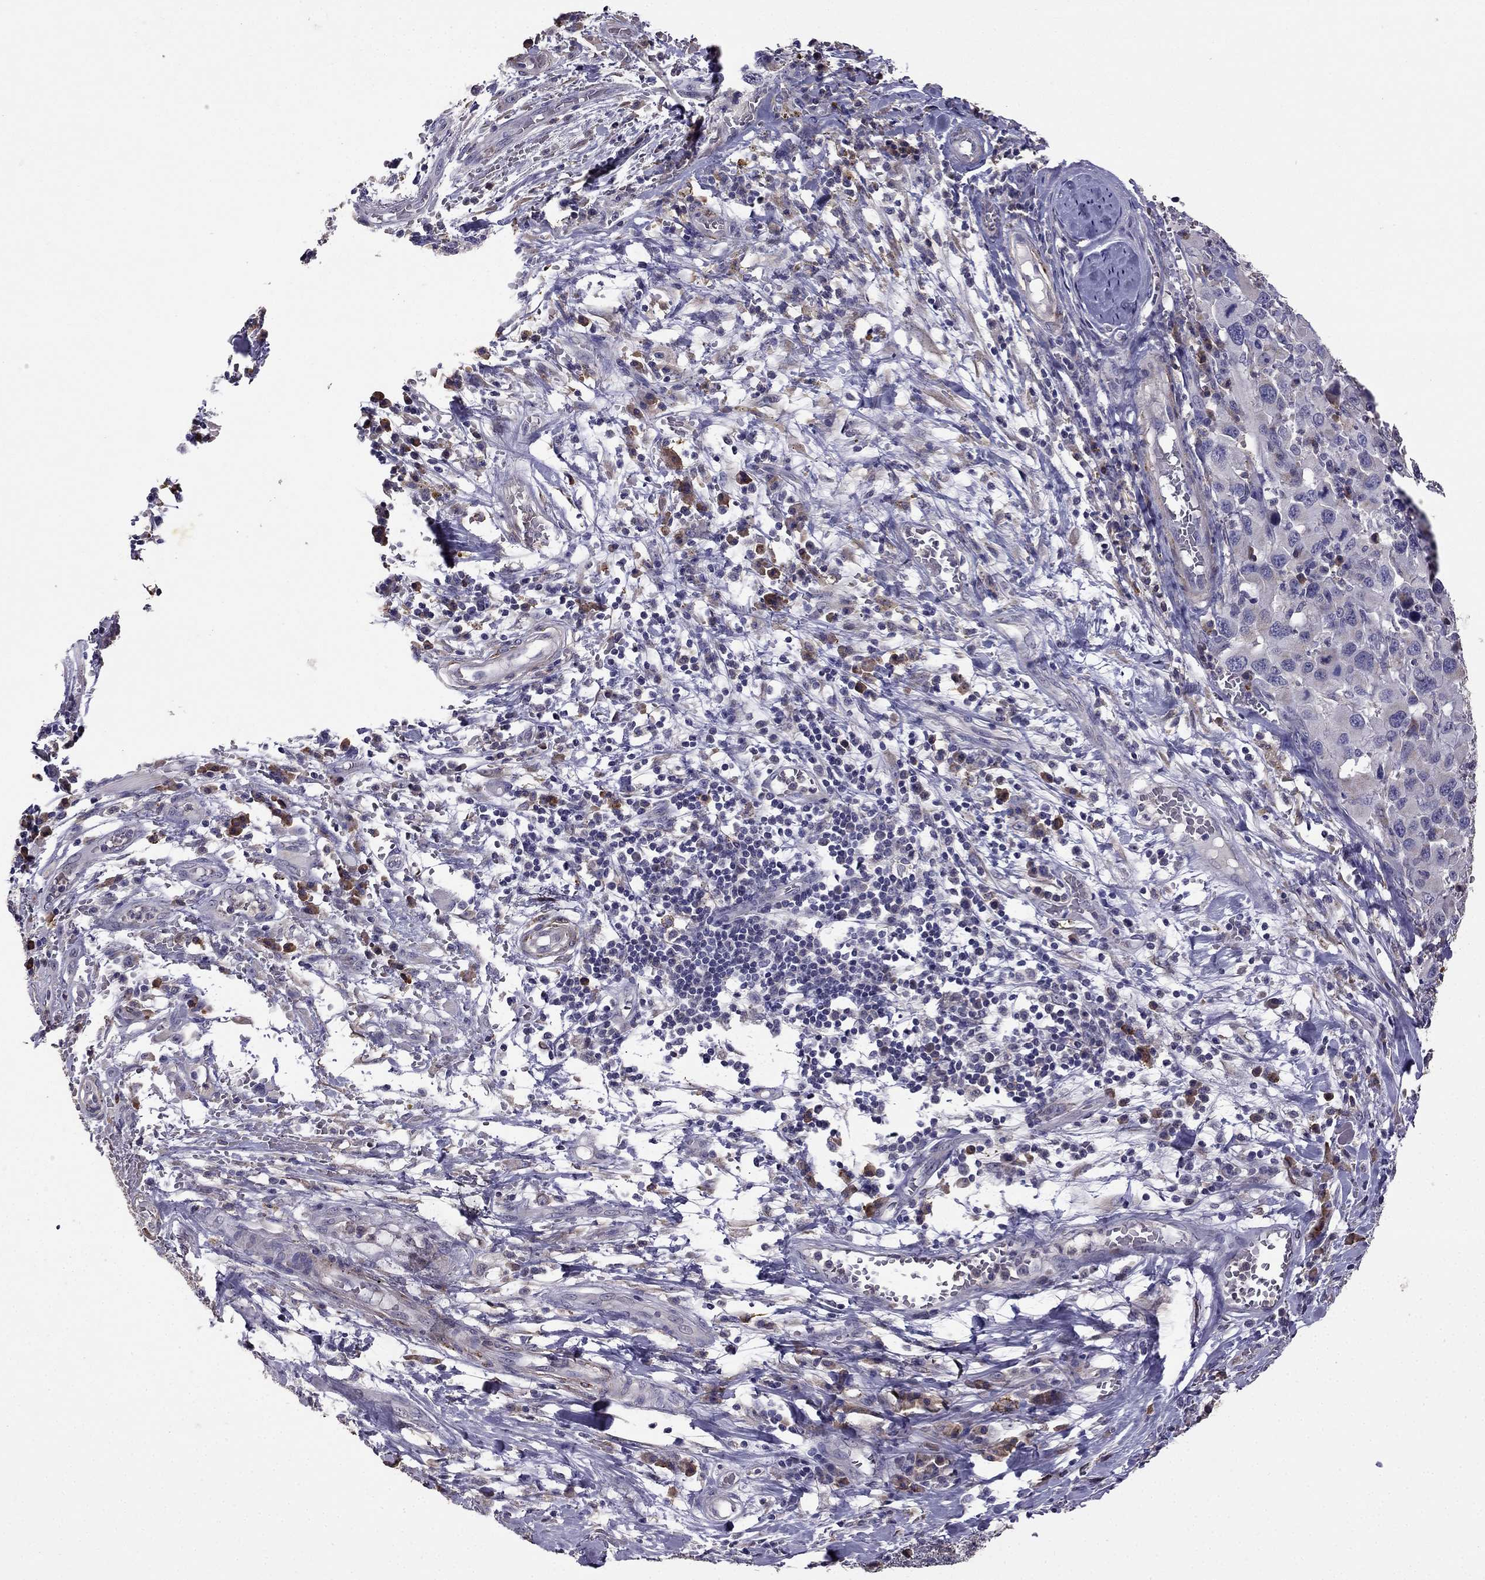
{"staining": {"intensity": "negative", "quantity": "none", "location": "none"}, "tissue": "melanoma", "cell_type": "Tumor cells", "image_type": "cancer", "snomed": [{"axis": "morphology", "description": "Malignant melanoma, NOS"}, {"axis": "topography", "description": "Skin"}], "caption": "Human melanoma stained for a protein using immunohistochemistry reveals no expression in tumor cells.", "gene": "CDH9", "patient": {"sex": "female", "age": 91}}